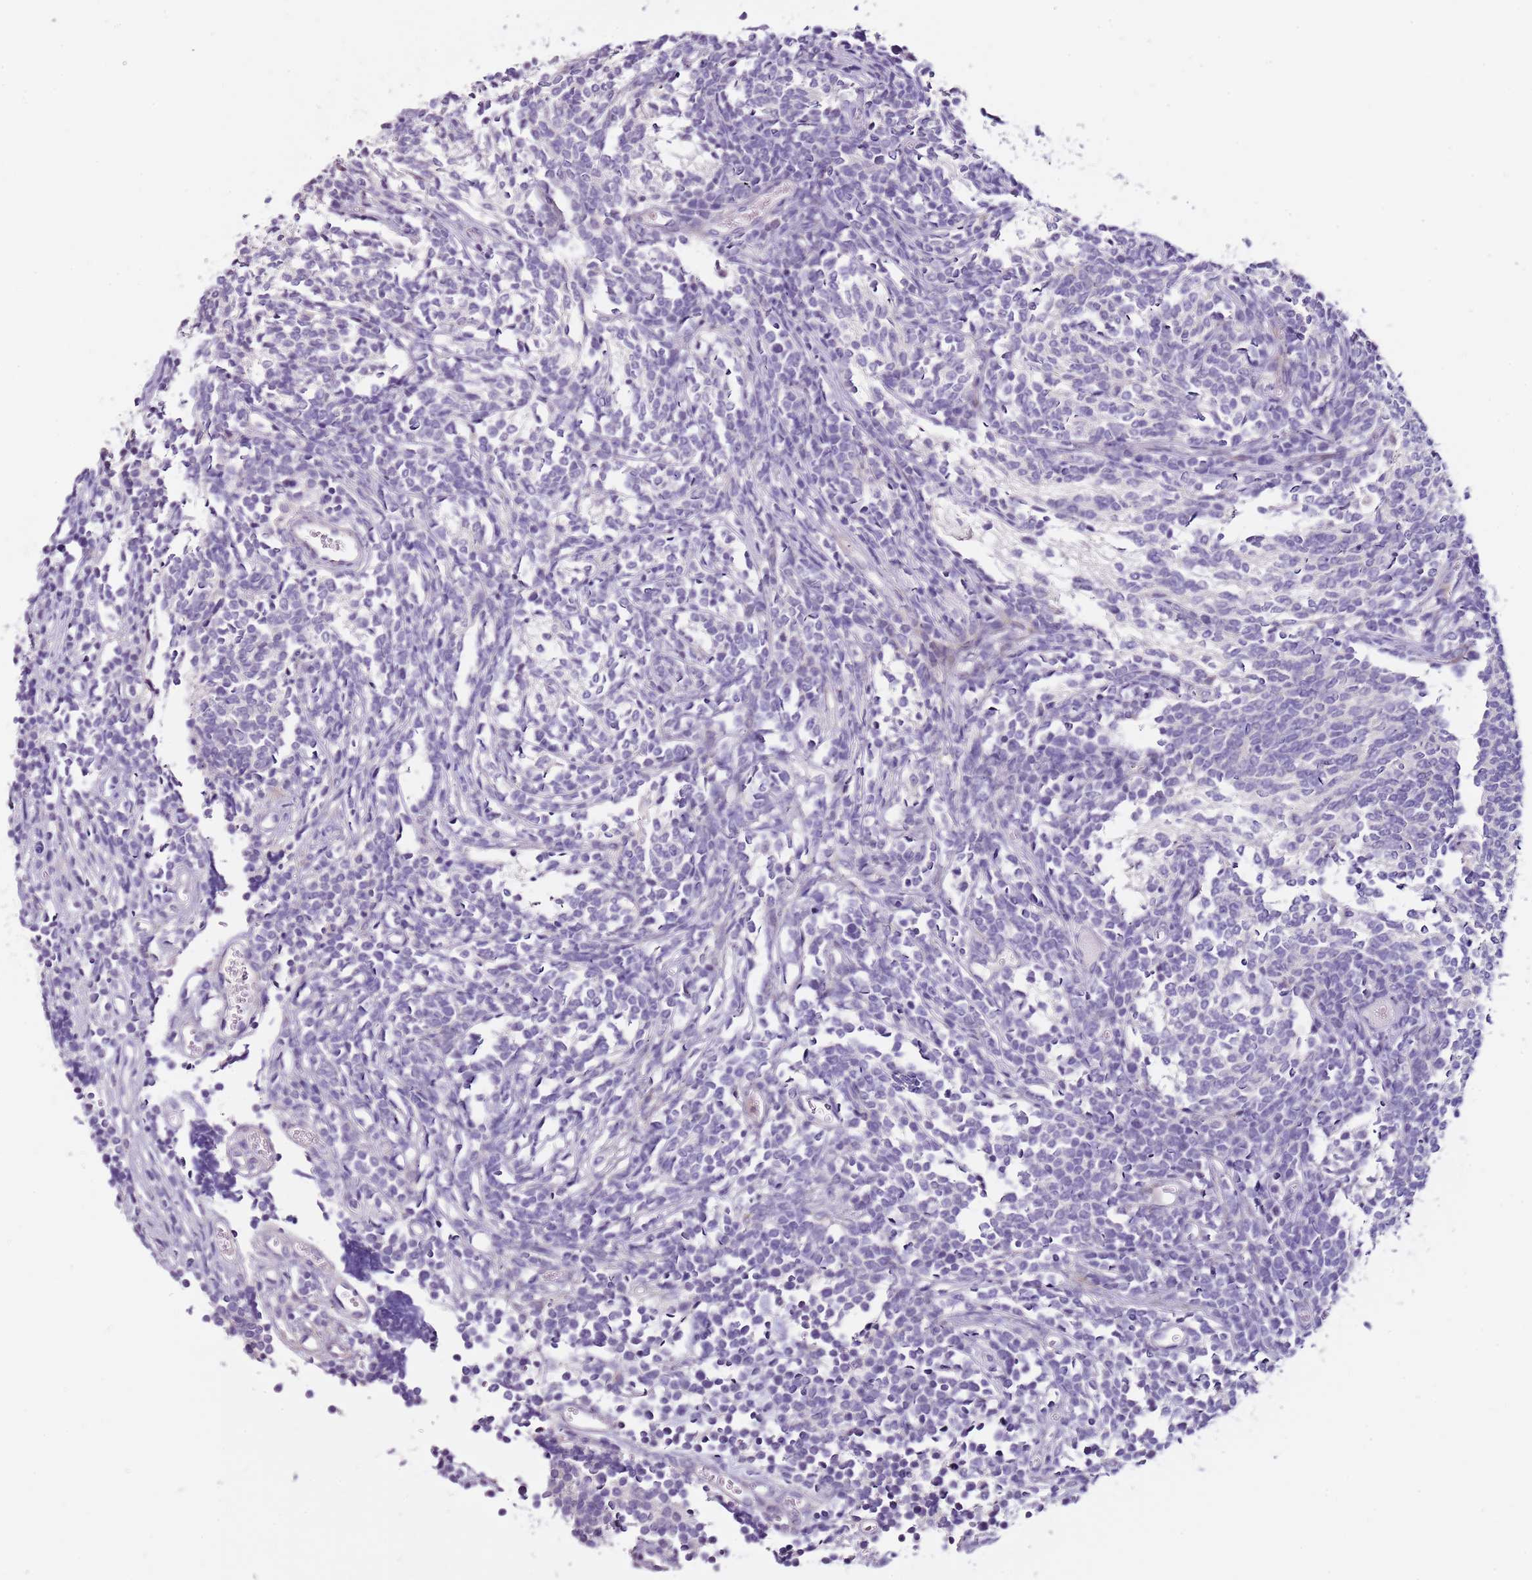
{"staining": {"intensity": "negative", "quantity": "none", "location": "none"}, "tissue": "glioma", "cell_type": "Tumor cells", "image_type": "cancer", "snomed": [{"axis": "morphology", "description": "Glioma, malignant, Low grade"}, {"axis": "topography", "description": "Brain"}], "caption": "Immunohistochemistry (IHC) of human low-grade glioma (malignant) exhibits no expression in tumor cells.", "gene": "NKX2-3", "patient": {"sex": "female", "age": 1}}